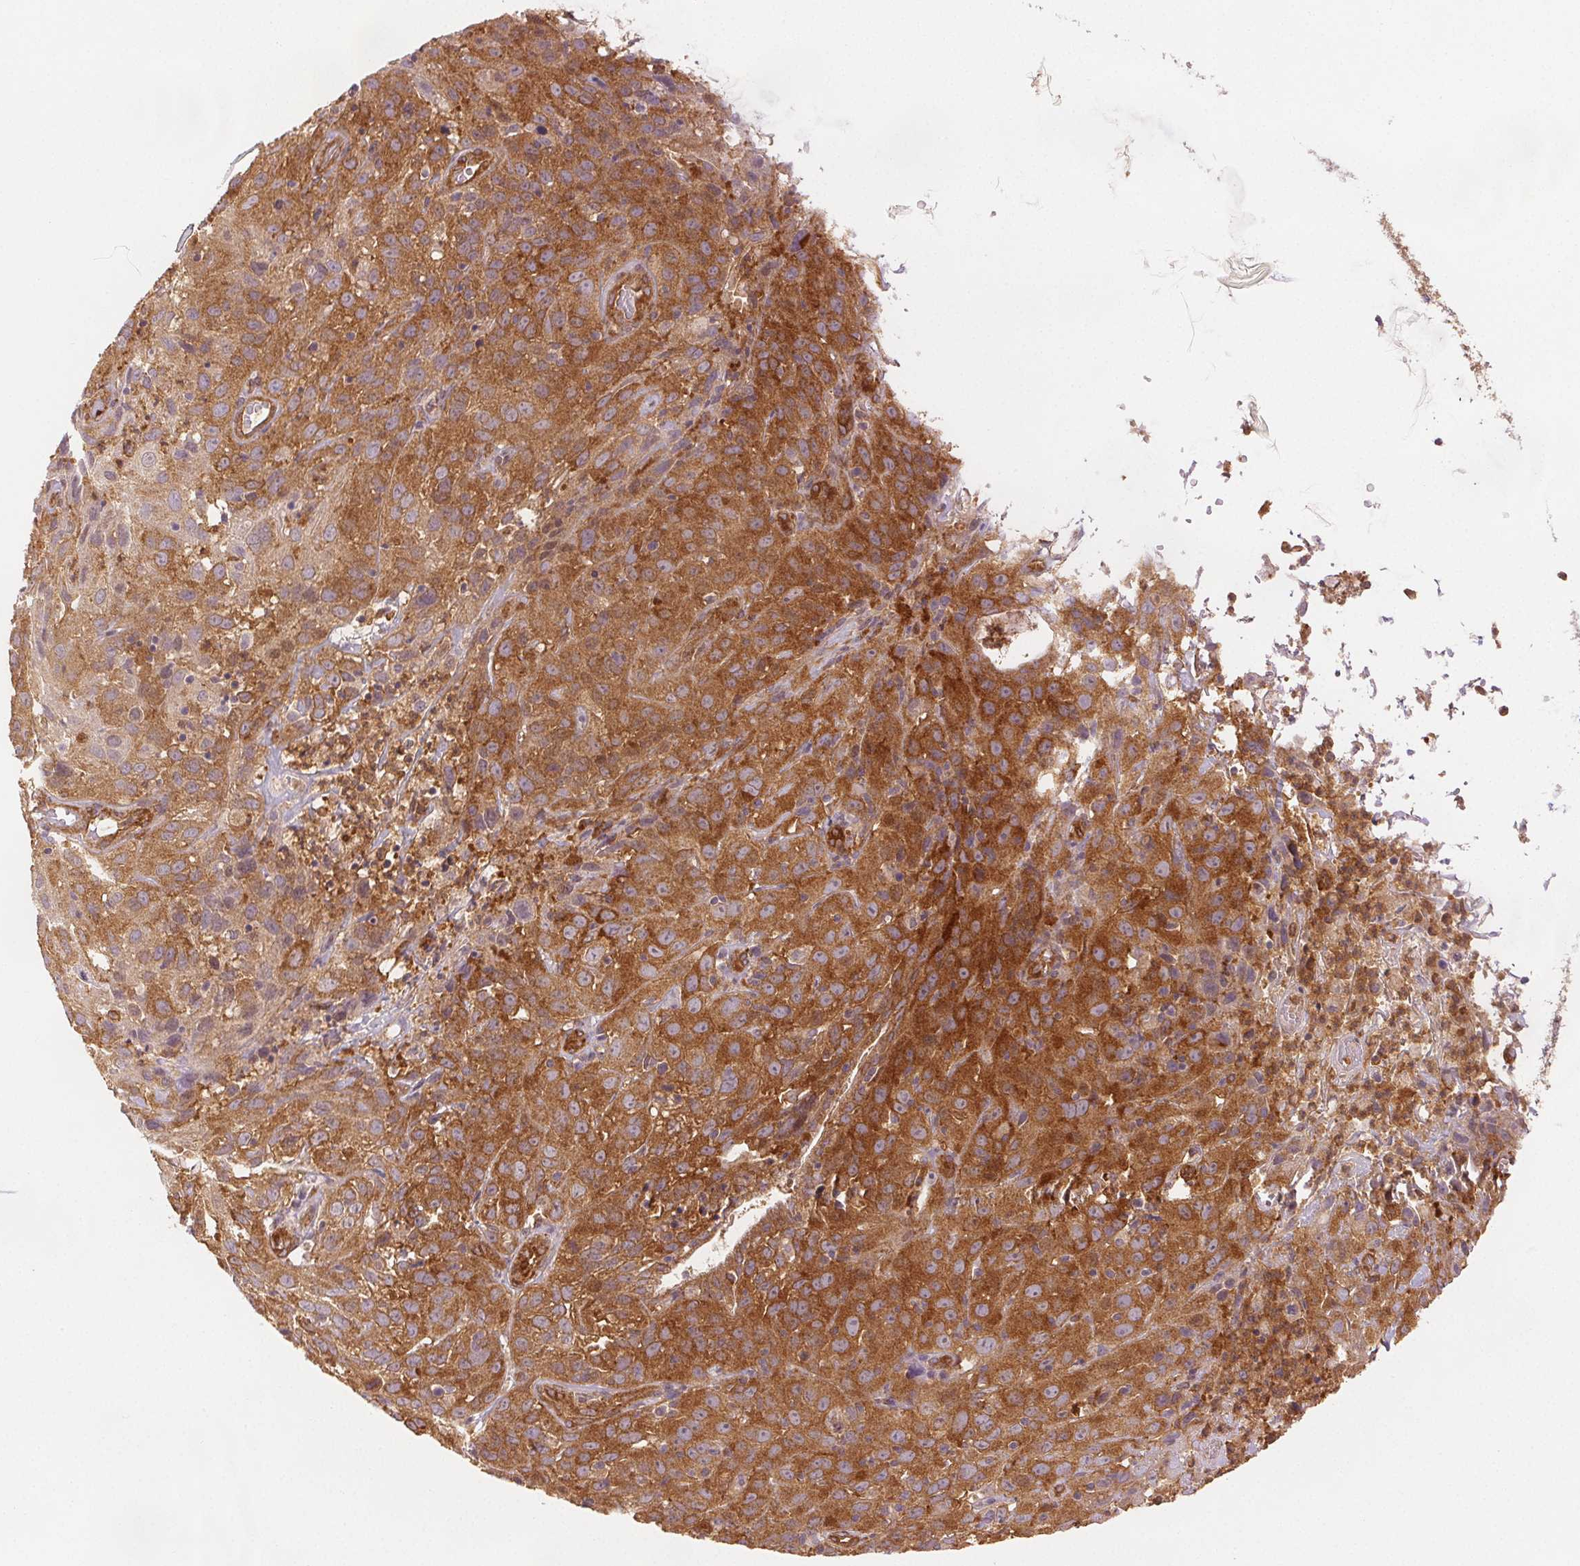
{"staining": {"intensity": "strong", "quantity": ">75%", "location": "cytoplasmic/membranous"}, "tissue": "cervical cancer", "cell_type": "Tumor cells", "image_type": "cancer", "snomed": [{"axis": "morphology", "description": "Squamous cell carcinoma, NOS"}, {"axis": "topography", "description": "Cervix"}], "caption": "A high amount of strong cytoplasmic/membranous staining is seen in about >75% of tumor cells in cervical cancer tissue.", "gene": "DIAPH2", "patient": {"sex": "female", "age": 32}}